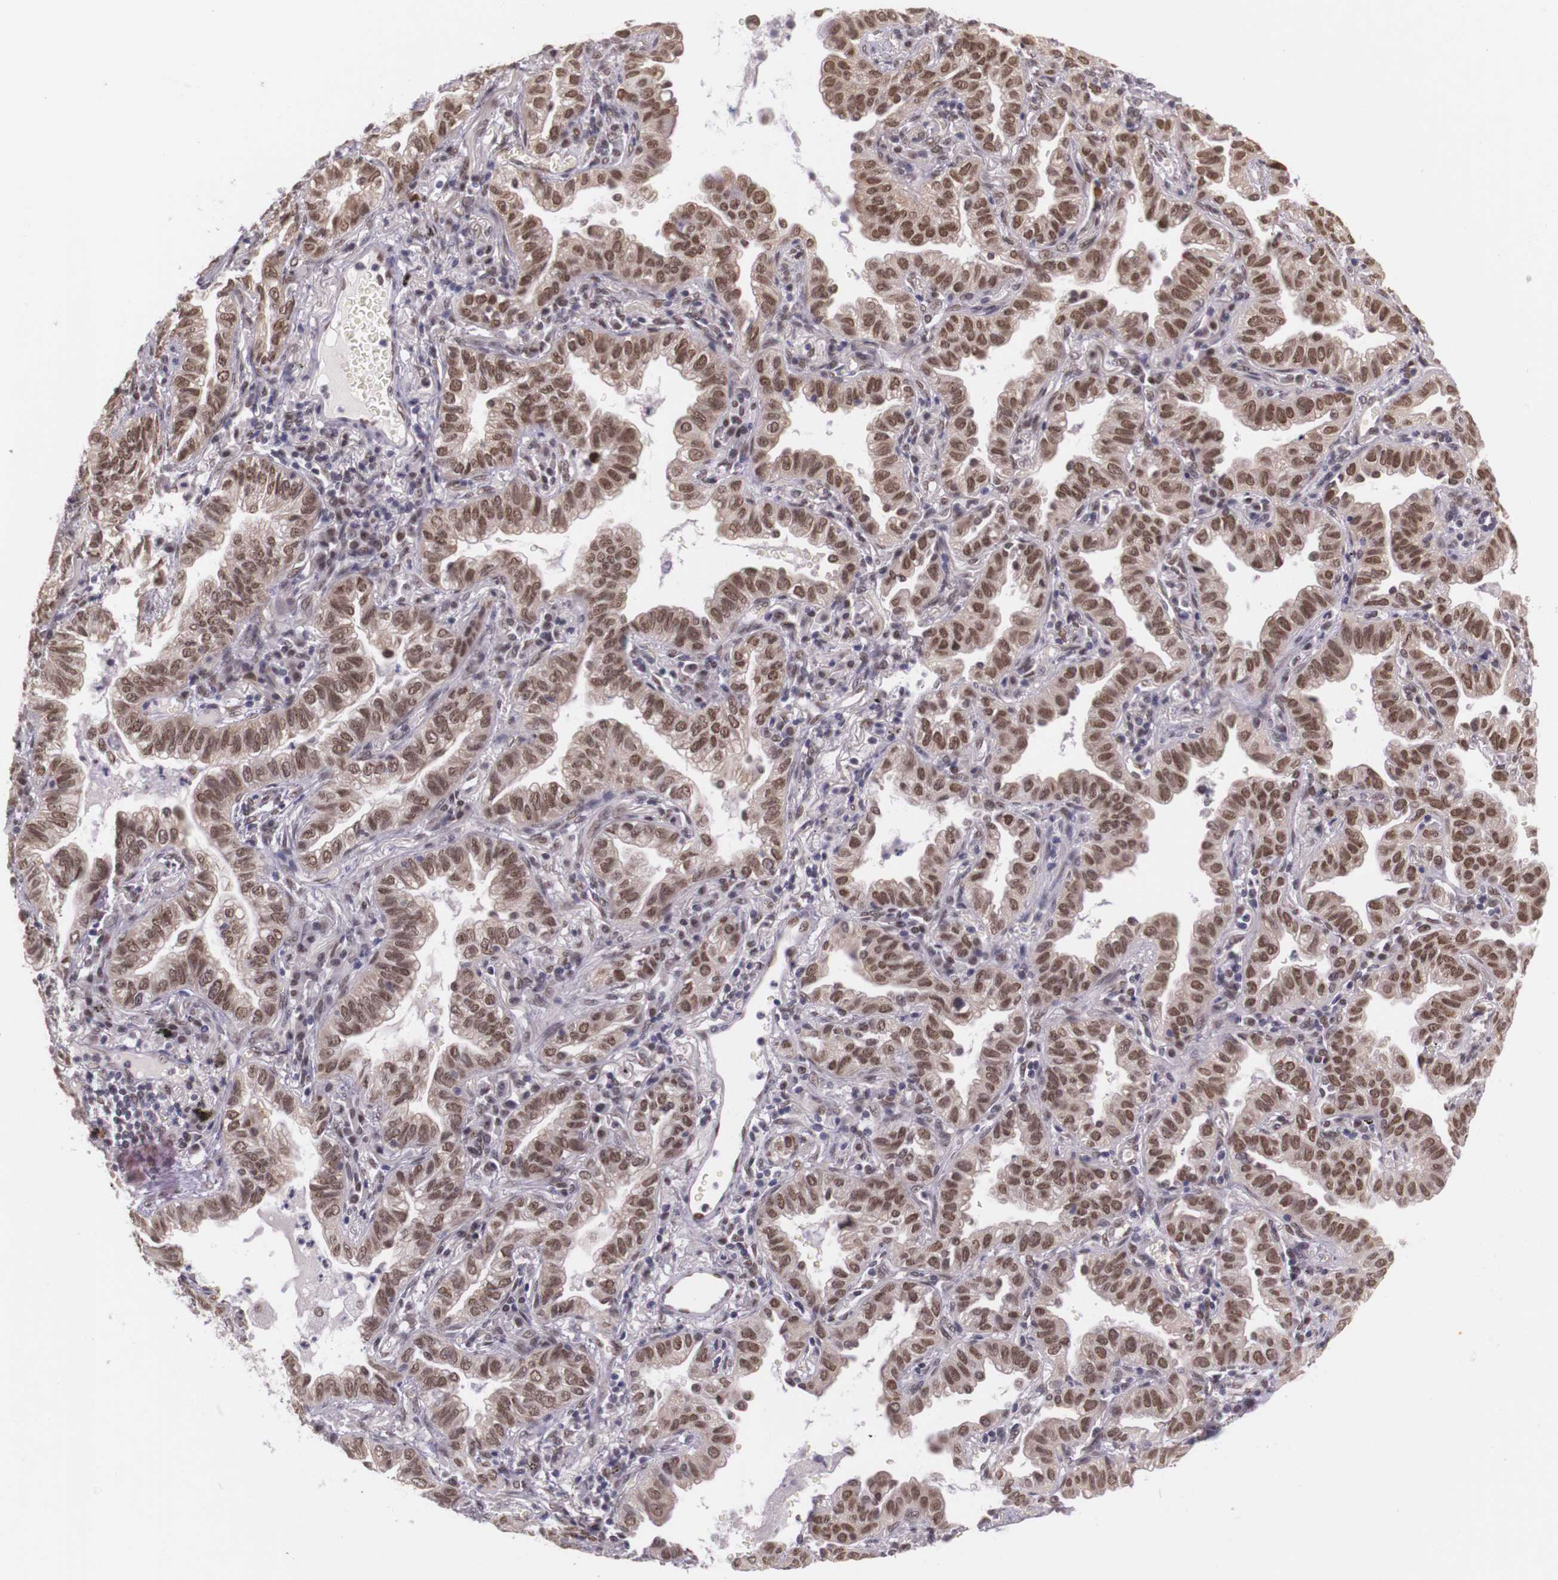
{"staining": {"intensity": "moderate", "quantity": ">75%", "location": "nuclear"}, "tissue": "lung cancer", "cell_type": "Tumor cells", "image_type": "cancer", "snomed": [{"axis": "morphology", "description": "Adenocarcinoma, NOS"}, {"axis": "topography", "description": "Lung"}], "caption": "A high-resolution image shows immunohistochemistry (IHC) staining of lung adenocarcinoma, which displays moderate nuclear staining in about >75% of tumor cells.", "gene": "WDR13", "patient": {"sex": "female", "age": 50}}